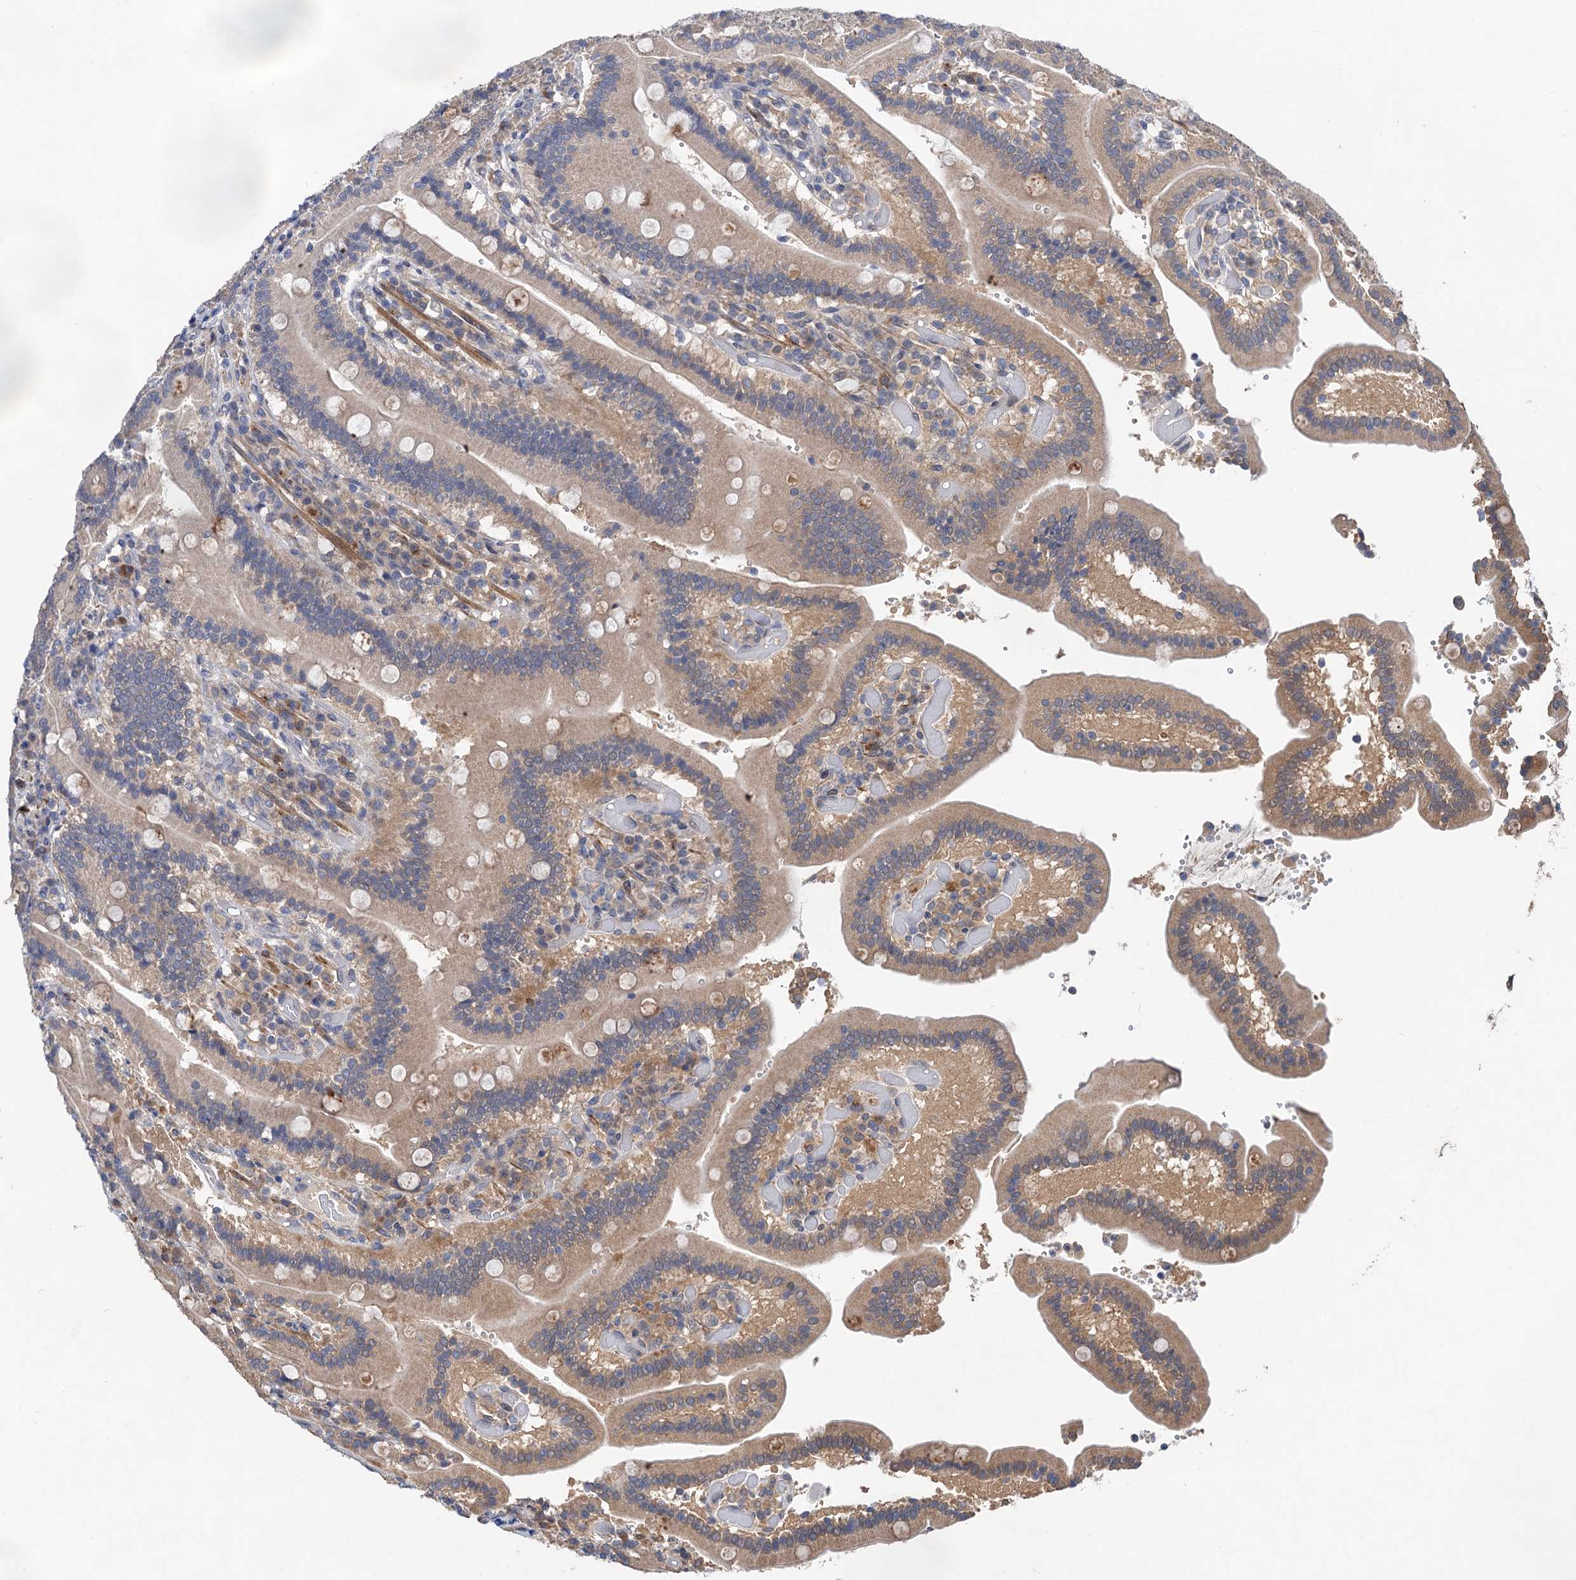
{"staining": {"intensity": "weak", "quantity": ">75%", "location": "cytoplasmic/membranous"}, "tissue": "duodenum", "cell_type": "Glandular cells", "image_type": "normal", "snomed": [{"axis": "morphology", "description": "Normal tissue, NOS"}, {"axis": "topography", "description": "Duodenum"}], "caption": "DAB immunohistochemical staining of normal human duodenum reveals weak cytoplasmic/membranous protein expression in approximately >75% of glandular cells. The protein is shown in brown color, while the nuclei are stained blue.", "gene": "TMEM39B", "patient": {"sex": "female", "age": 62}}